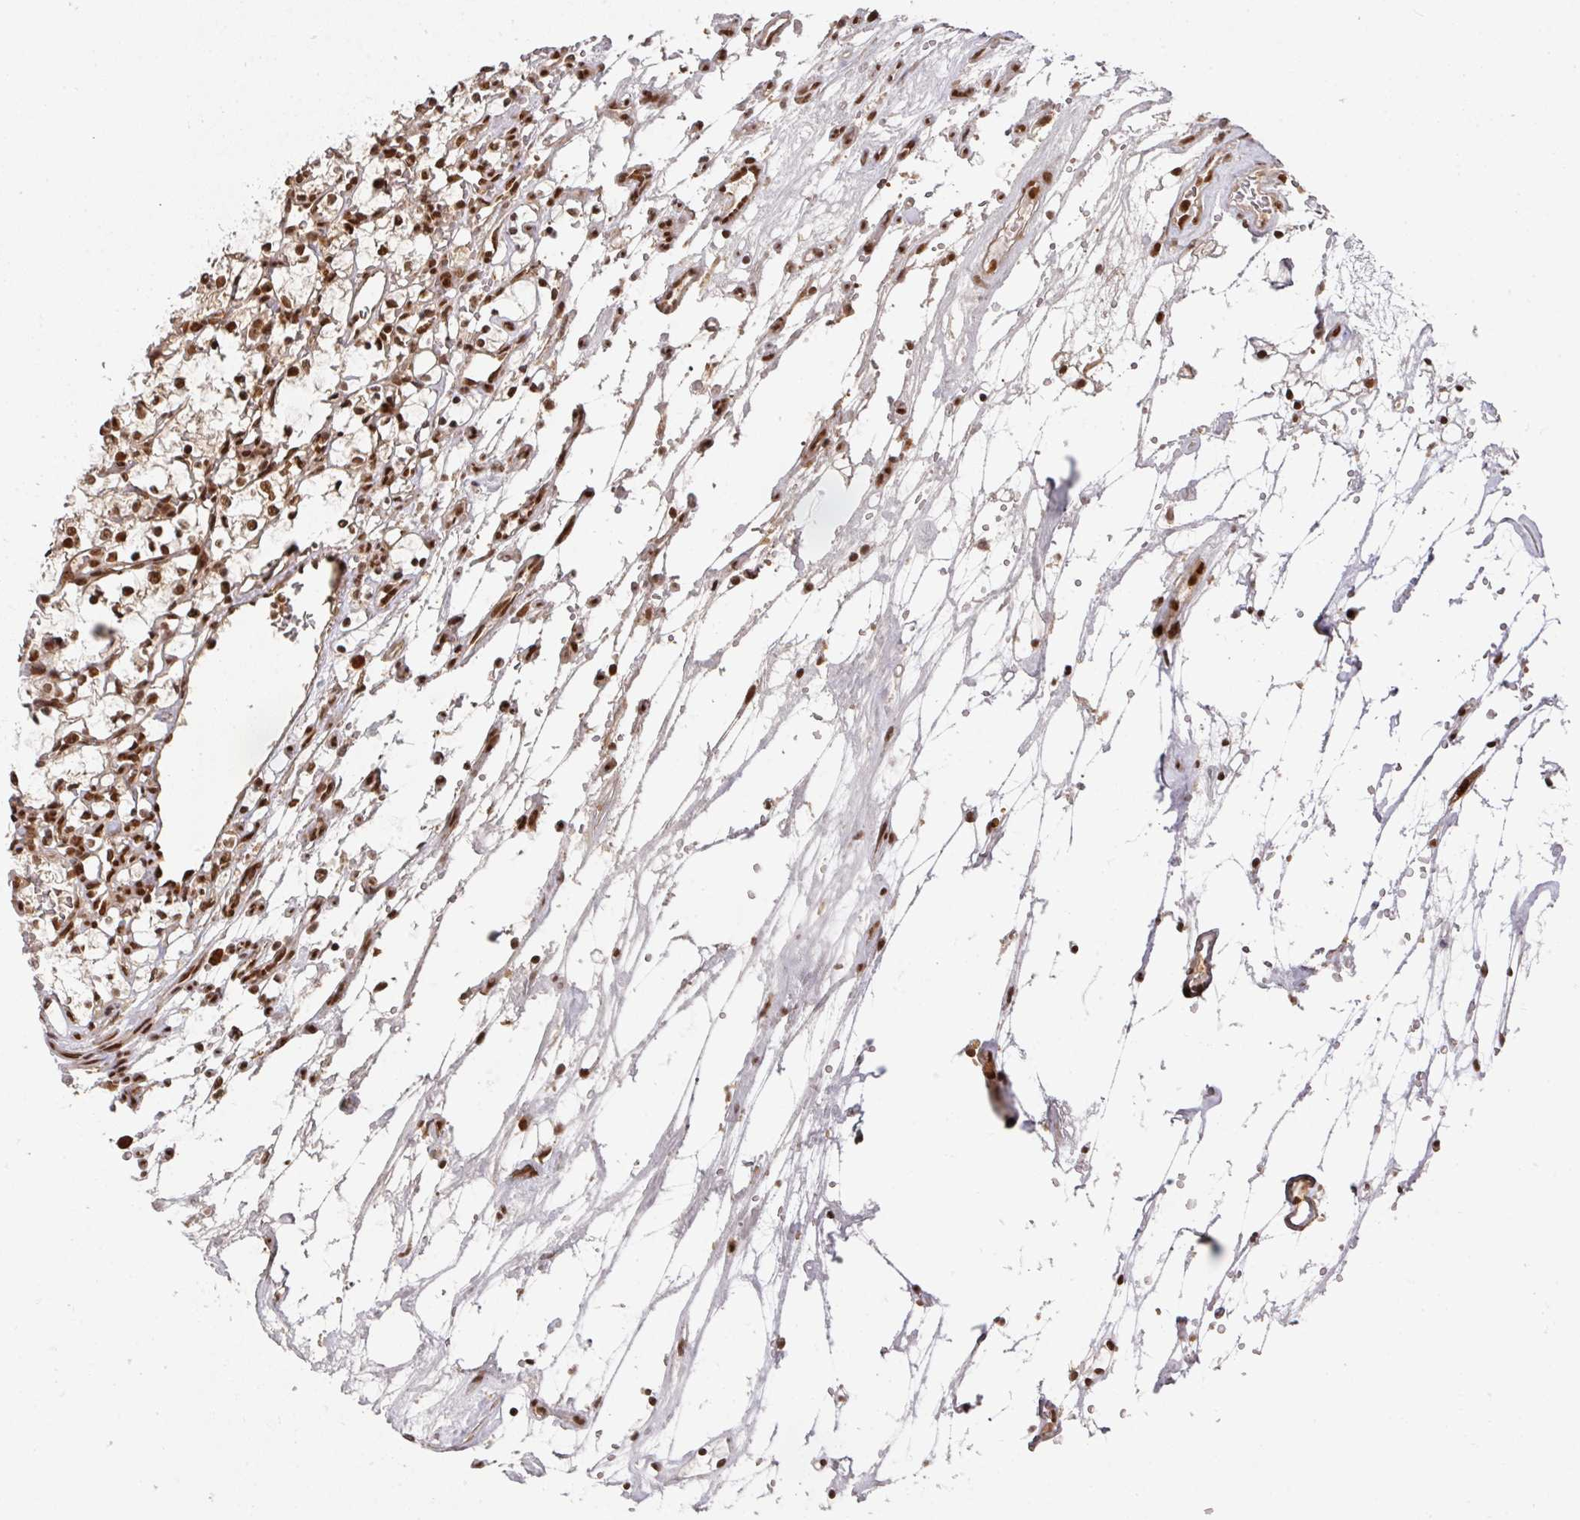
{"staining": {"intensity": "strong", "quantity": ">75%", "location": "nuclear"}, "tissue": "renal cancer", "cell_type": "Tumor cells", "image_type": "cancer", "snomed": [{"axis": "morphology", "description": "Adenocarcinoma, NOS"}, {"axis": "topography", "description": "Kidney"}], "caption": "IHC (DAB (3,3'-diaminobenzidine)) staining of adenocarcinoma (renal) shows strong nuclear protein positivity in approximately >75% of tumor cells. The staining was performed using DAB (3,3'-diaminobenzidine) to visualize the protein expression in brown, while the nuclei were stained in blue with hematoxylin (Magnification: 20x).", "gene": "DIDO1", "patient": {"sex": "female", "age": 69}}